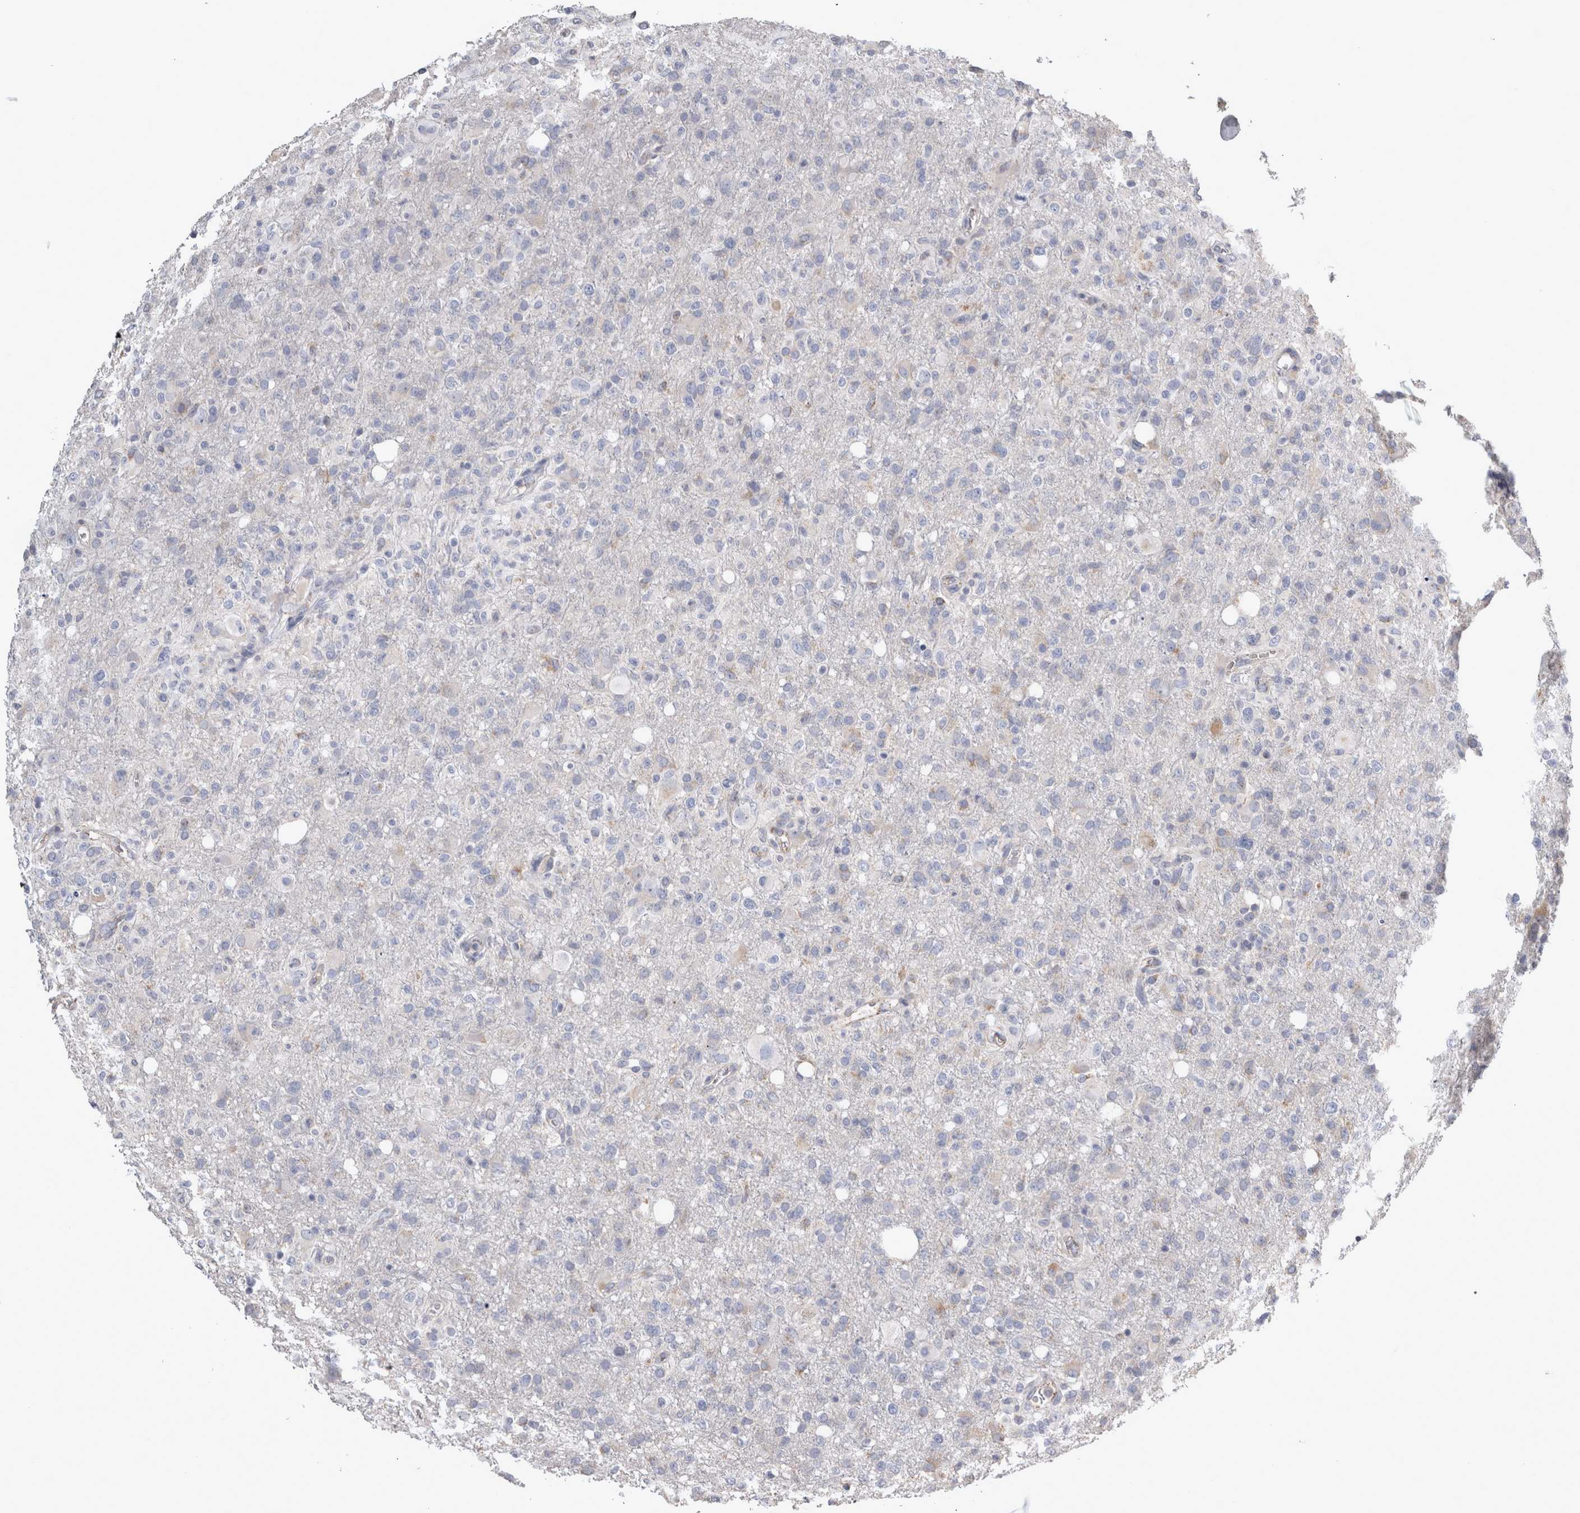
{"staining": {"intensity": "moderate", "quantity": "<25%", "location": "cytoplasmic/membranous"}, "tissue": "glioma", "cell_type": "Tumor cells", "image_type": "cancer", "snomed": [{"axis": "morphology", "description": "Glioma, malignant, High grade"}, {"axis": "topography", "description": "Brain"}], "caption": "Immunohistochemical staining of malignant glioma (high-grade) exhibits low levels of moderate cytoplasmic/membranous staining in about <25% of tumor cells.", "gene": "TCAP", "patient": {"sex": "female", "age": 57}}